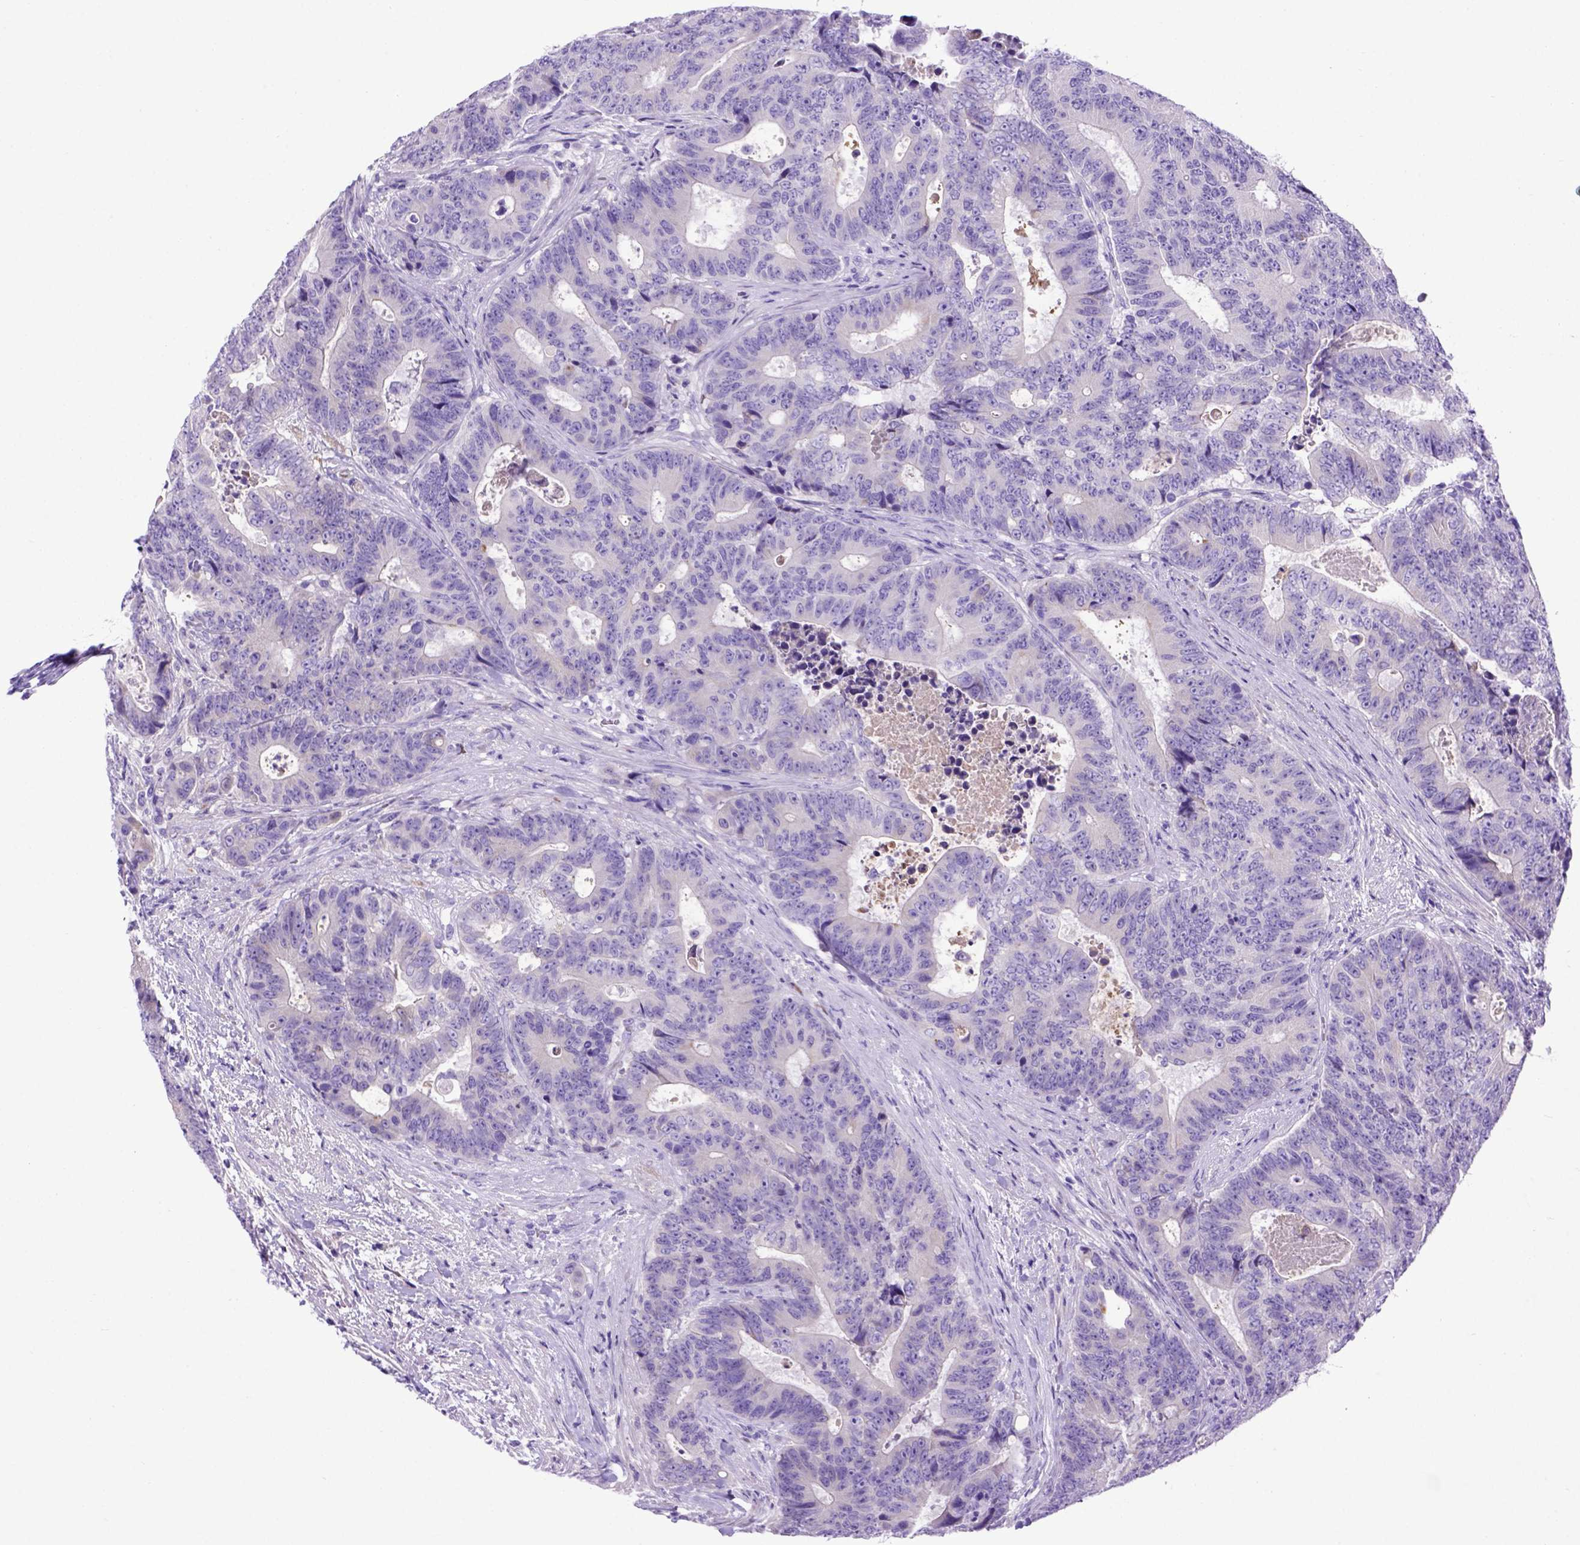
{"staining": {"intensity": "negative", "quantity": "none", "location": "none"}, "tissue": "colorectal cancer", "cell_type": "Tumor cells", "image_type": "cancer", "snomed": [{"axis": "morphology", "description": "Adenocarcinoma, NOS"}, {"axis": "topography", "description": "Colon"}], "caption": "This is an immunohistochemistry image of colorectal cancer. There is no expression in tumor cells.", "gene": "PTGES", "patient": {"sex": "female", "age": 48}}